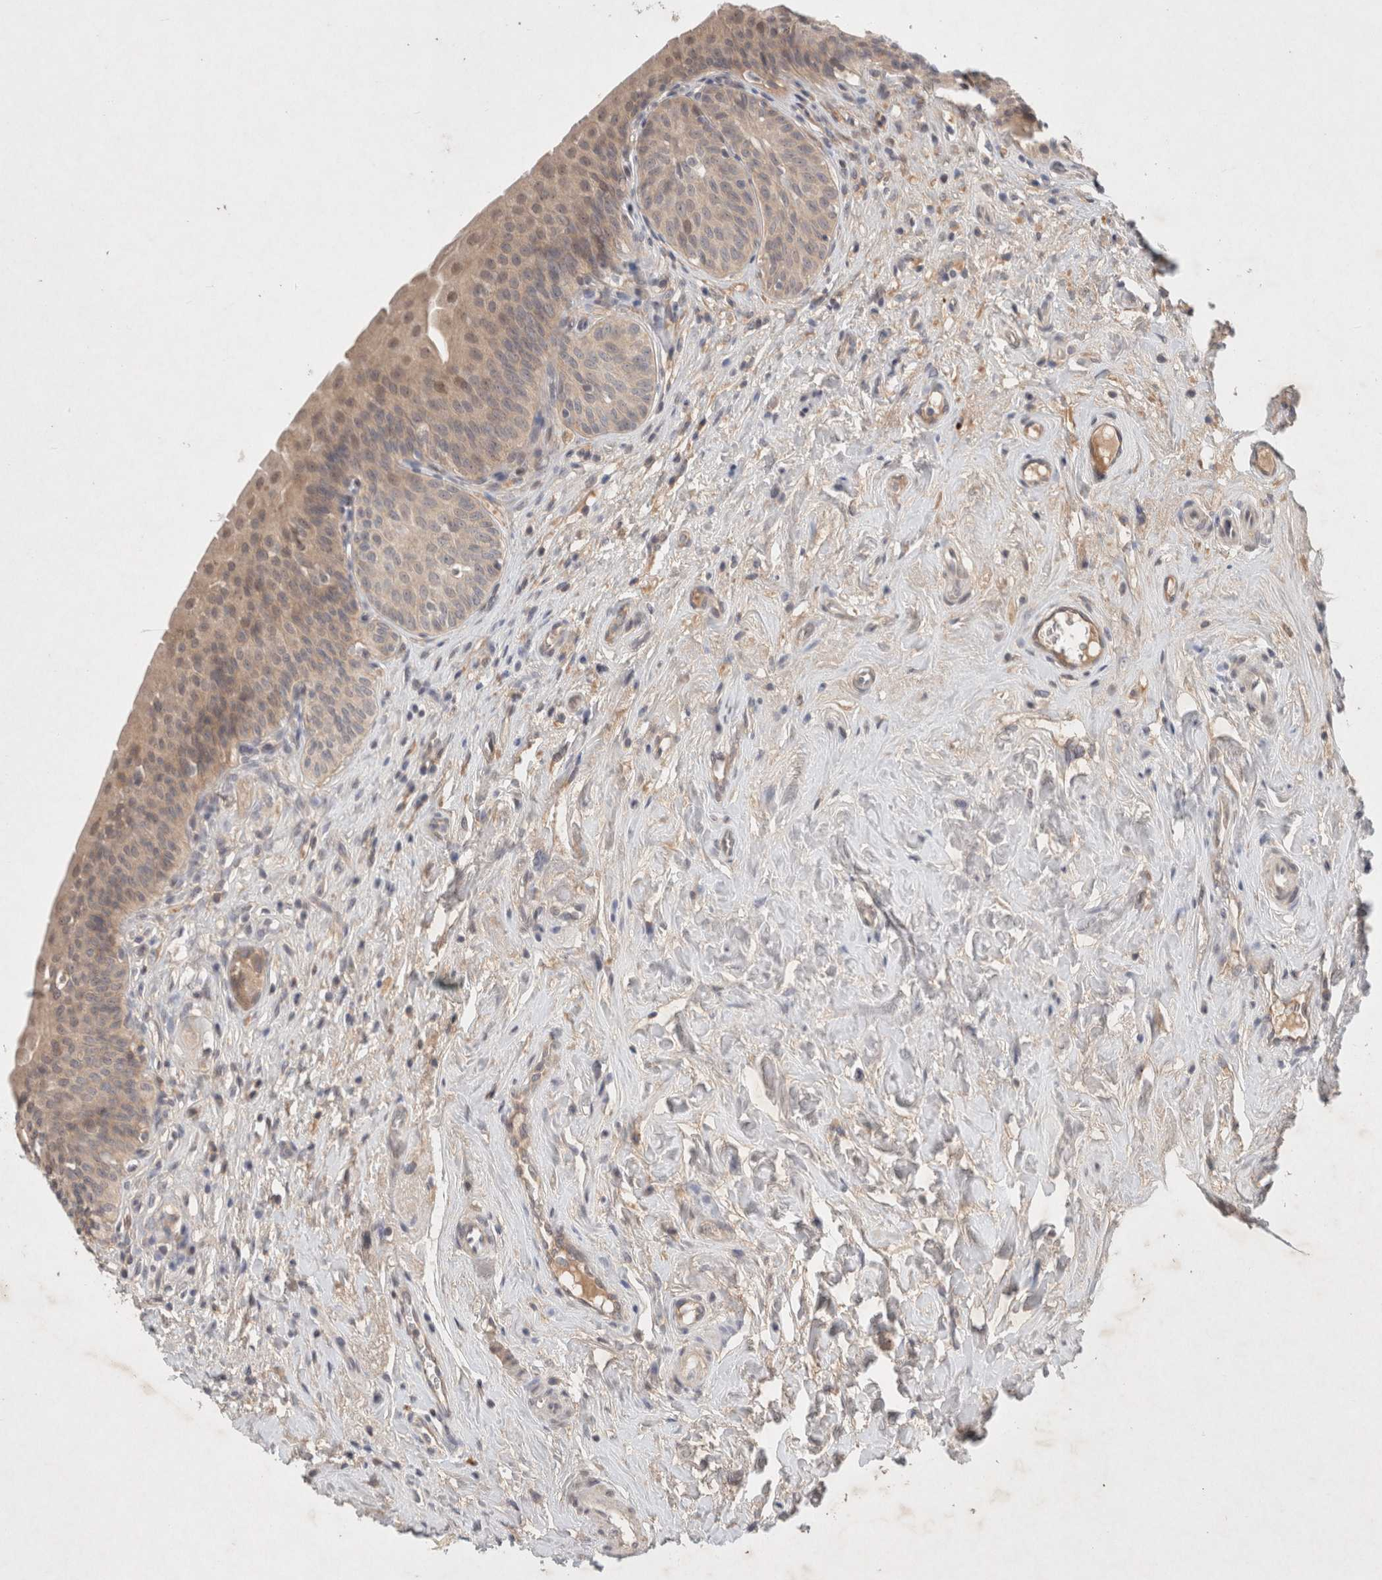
{"staining": {"intensity": "weak", "quantity": "25%-75%", "location": "cytoplasmic/membranous,nuclear"}, "tissue": "urinary bladder", "cell_type": "Urothelial cells", "image_type": "normal", "snomed": [{"axis": "morphology", "description": "Normal tissue, NOS"}, {"axis": "topography", "description": "Urinary bladder"}], "caption": "An IHC photomicrograph of normal tissue is shown. Protein staining in brown highlights weak cytoplasmic/membranous,nuclear positivity in urinary bladder within urothelial cells. (DAB IHC with brightfield microscopy, high magnification).", "gene": "RASAL2", "patient": {"sex": "male", "age": 83}}